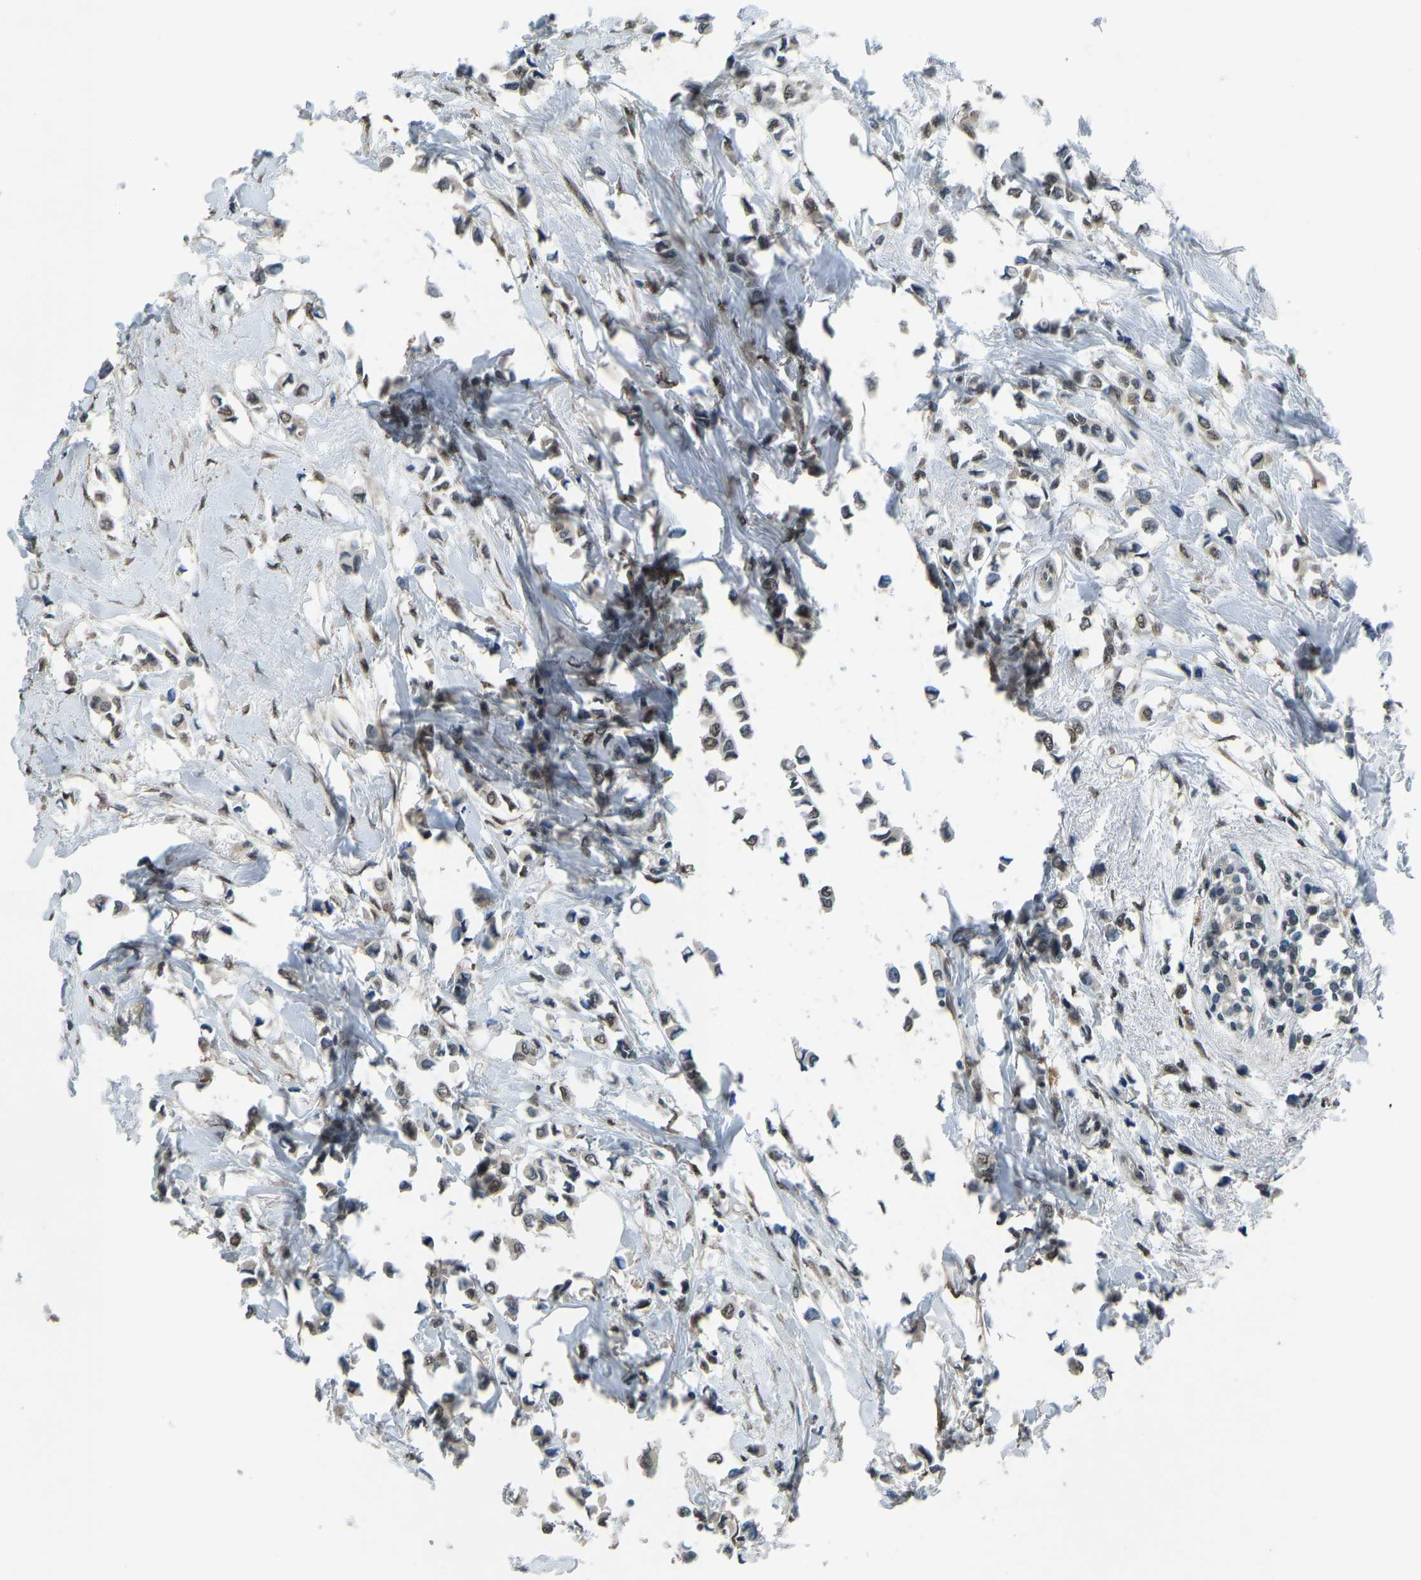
{"staining": {"intensity": "weak", "quantity": ">75%", "location": "cytoplasmic/membranous"}, "tissue": "breast cancer", "cell_type": "Tumor cells", "image_type": "cancer", "snomed": [{"axis": "morphology", "description": "Lobular carcinoma"}, {"axis": "topography", "description": "Breast"}], "caption": "Immunohistochemistry (DAB (3,3'-diaminobenzidine)) staining of lobular carcinoma (breast) shows weak cytoplasmic/membranous protein positivity in about >75% of tumor cells.", "gene": "FOS", "patient": {"sex": "female", "age": 51}}